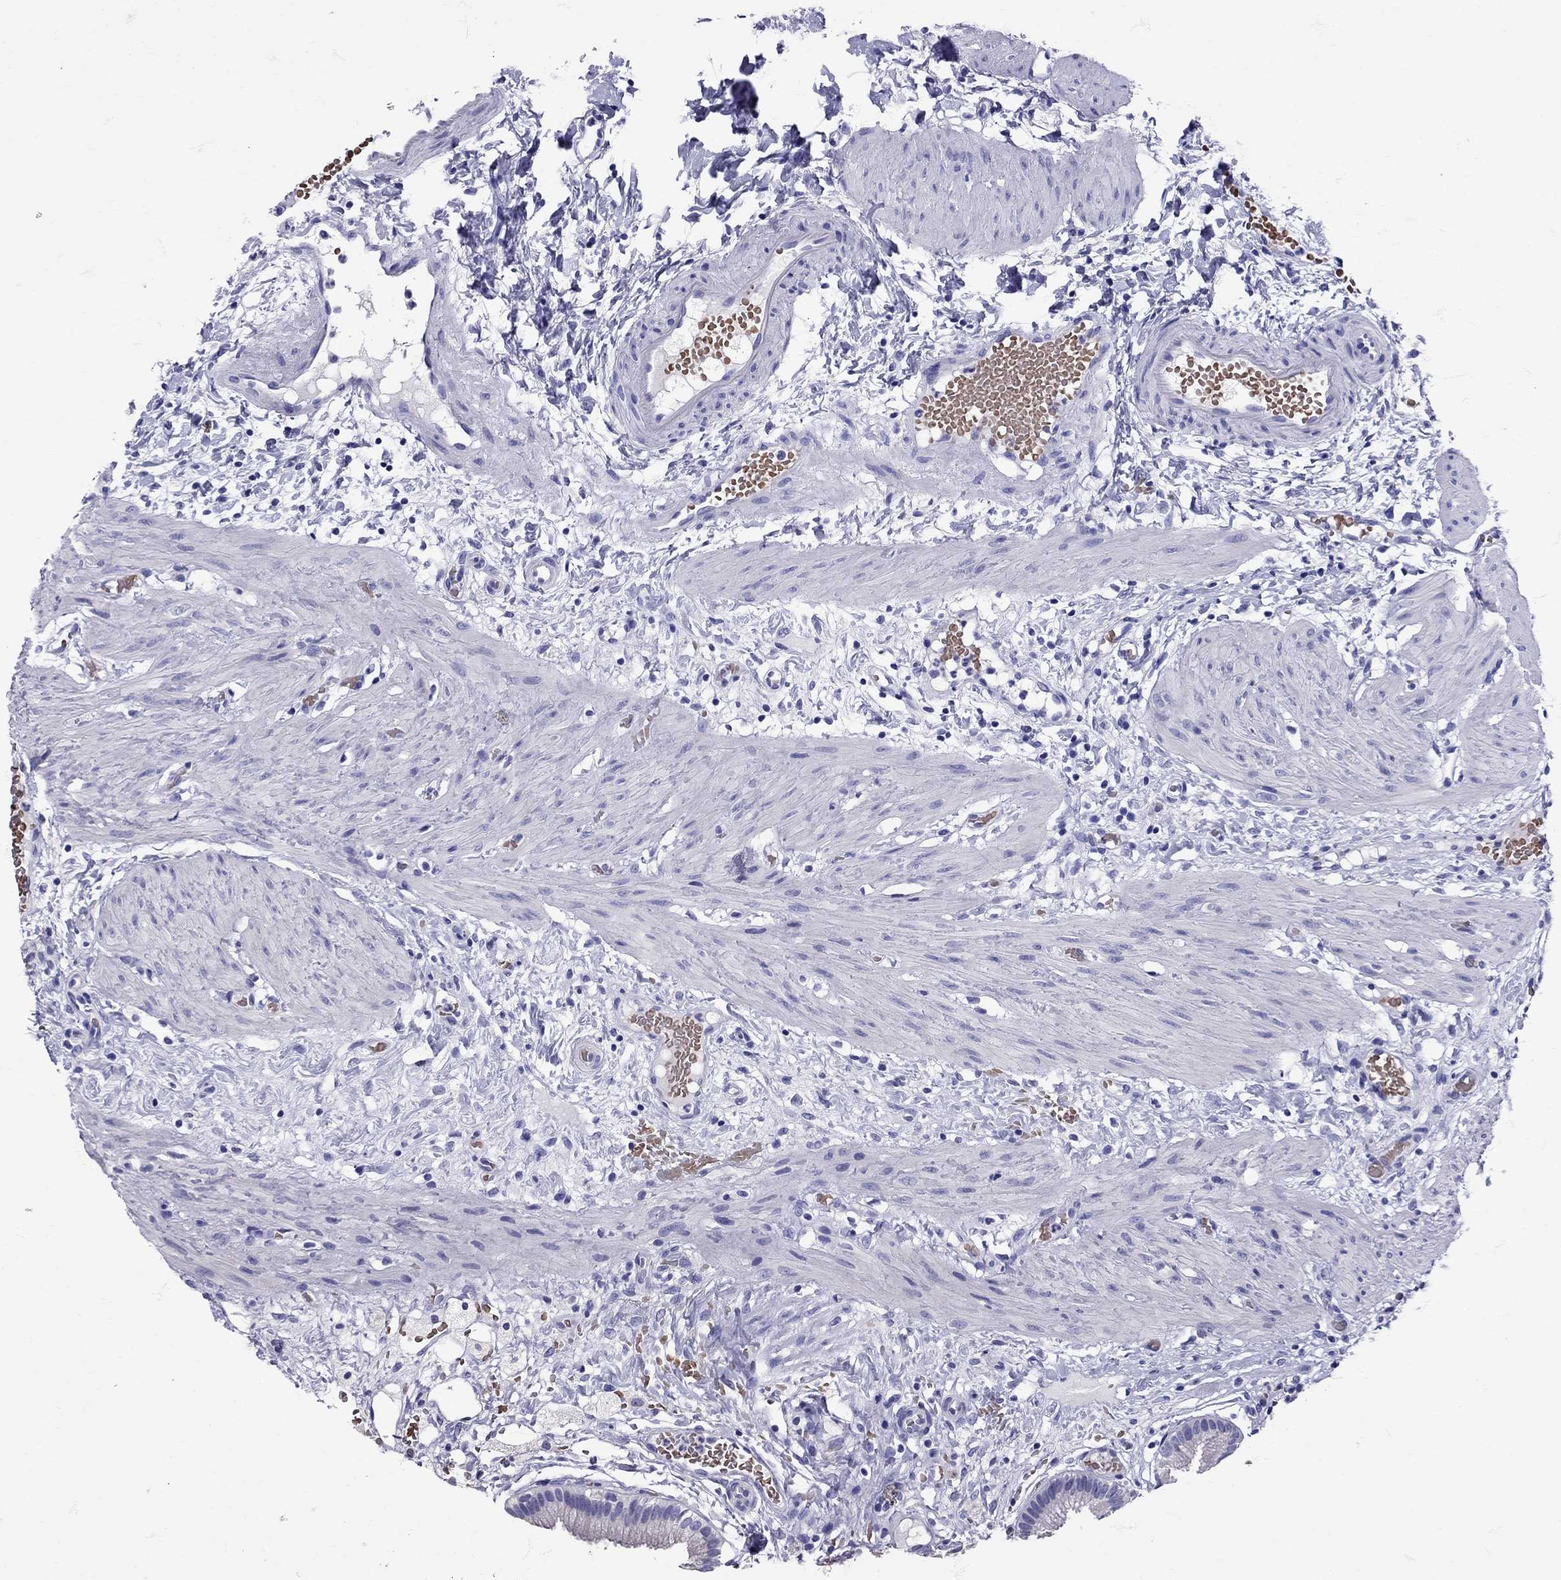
{"staining": {"intensity": "negative", "quantity": "none", "location": "none"}, "tissue": "gallbladder", "cell_type": "Glandular cells", "image_type": "normal", "snomed": [{"axis": "morphology", "description": "Normal tissue, NOS"}, {"axis": "topography", "description": "Gallbladder"}], "caption": "This histopathology image is of benign gallbladder stained with immunohistochemistry to label a protein in brown with the nuclei are counter-stained blue. There is no staining in glandular cells.", "gene": "TBR1", "patient": {"sex": "female", "age": 24}}